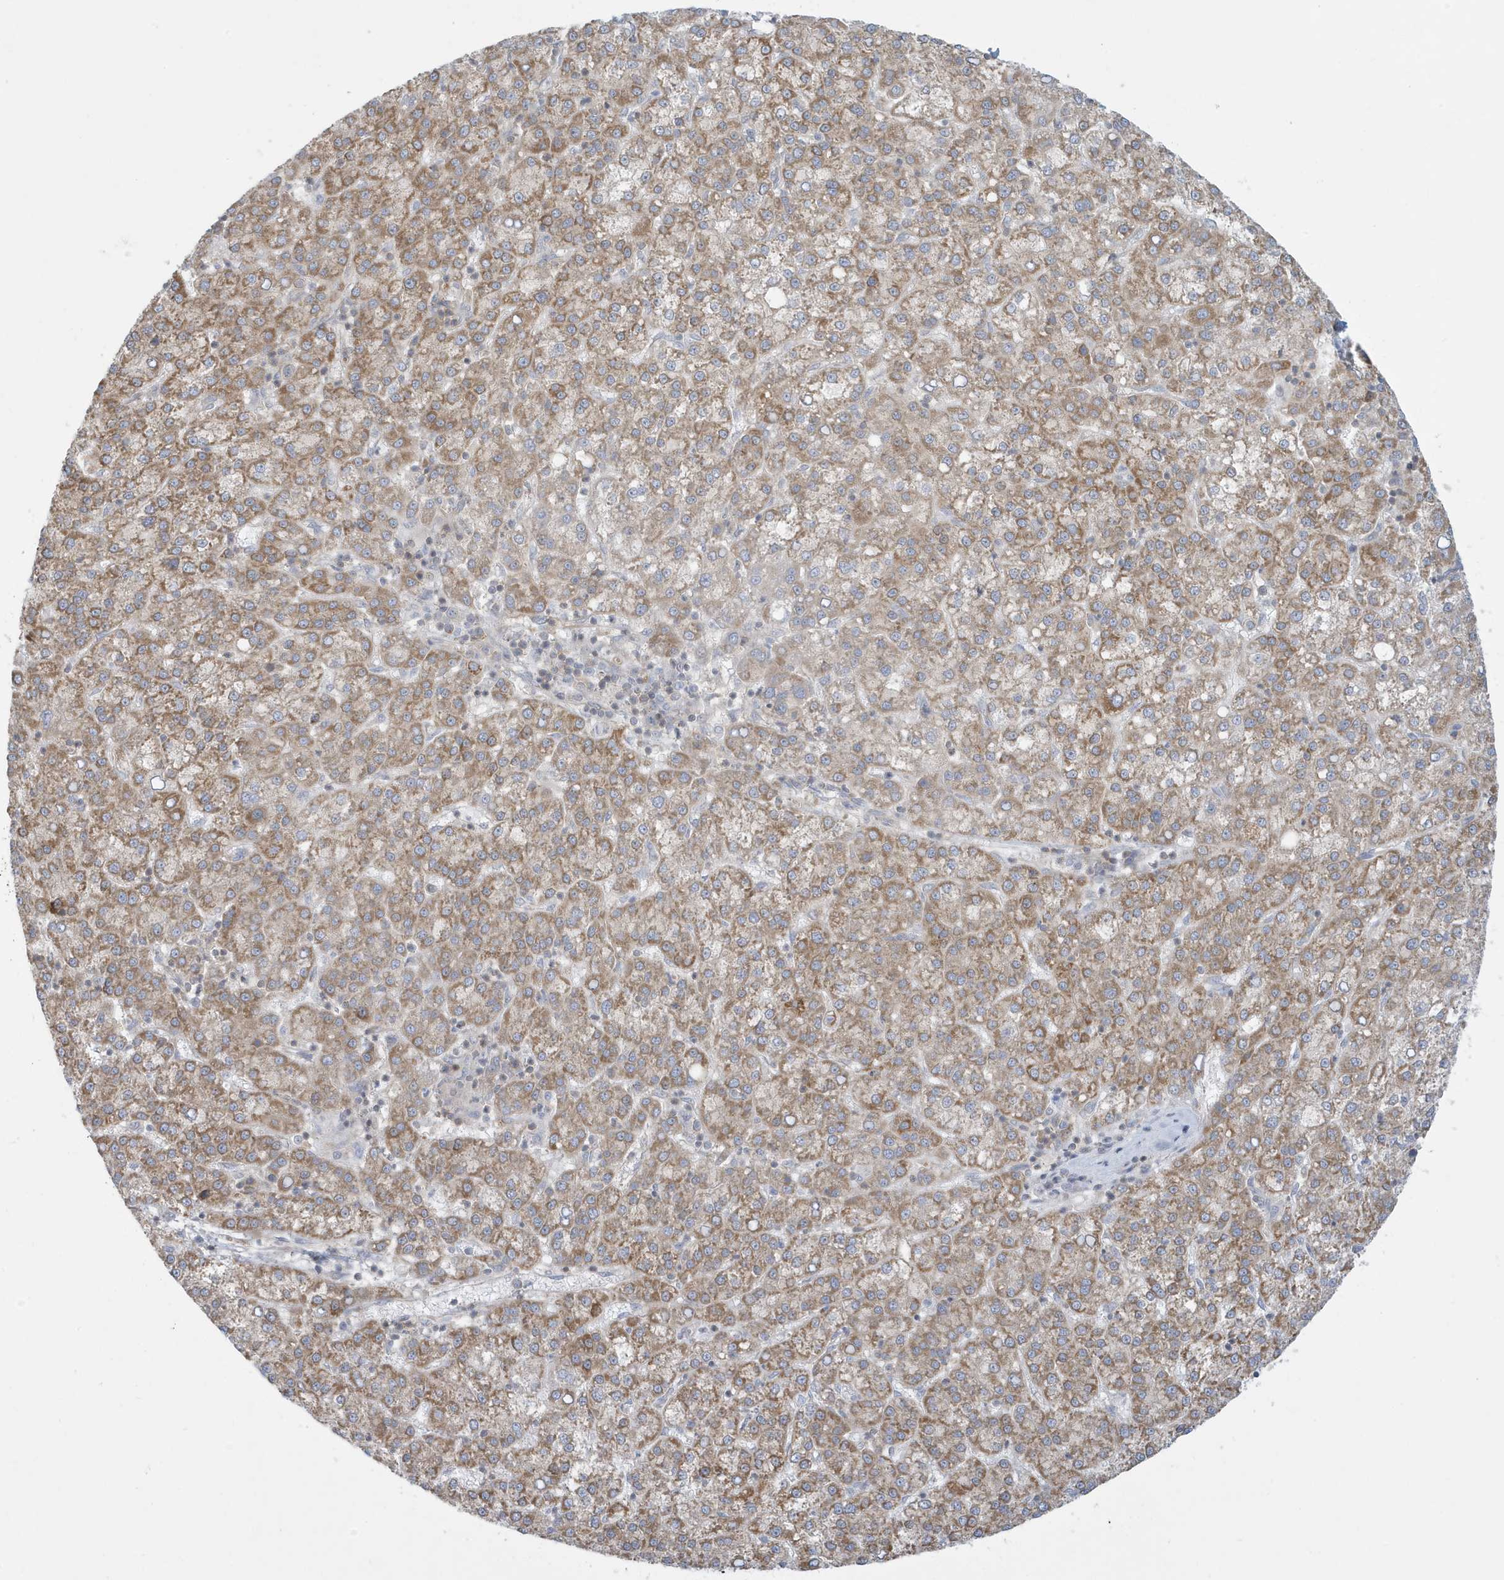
{"staining": {"intensity": "moderate", "quantity": ">75%", "location": "cytoplasmic/membranous"}, "tissue": "liver cancer", "cell_type": "Tumor cells", "image_type": "cancer", "snomed": [{"axis": "morphology", "description": "Carcinoma, Hepatocellular, NOS"}, {"axis": "topography", "description": "Liver"}], "caption": "IHC of liver cancer displays medium levels of moderate cytoplasmic/membranous positivity in about >75% of tumor cells.", "gene": "SLAMF9", "patient": {"sex": "female", "age": 58}}